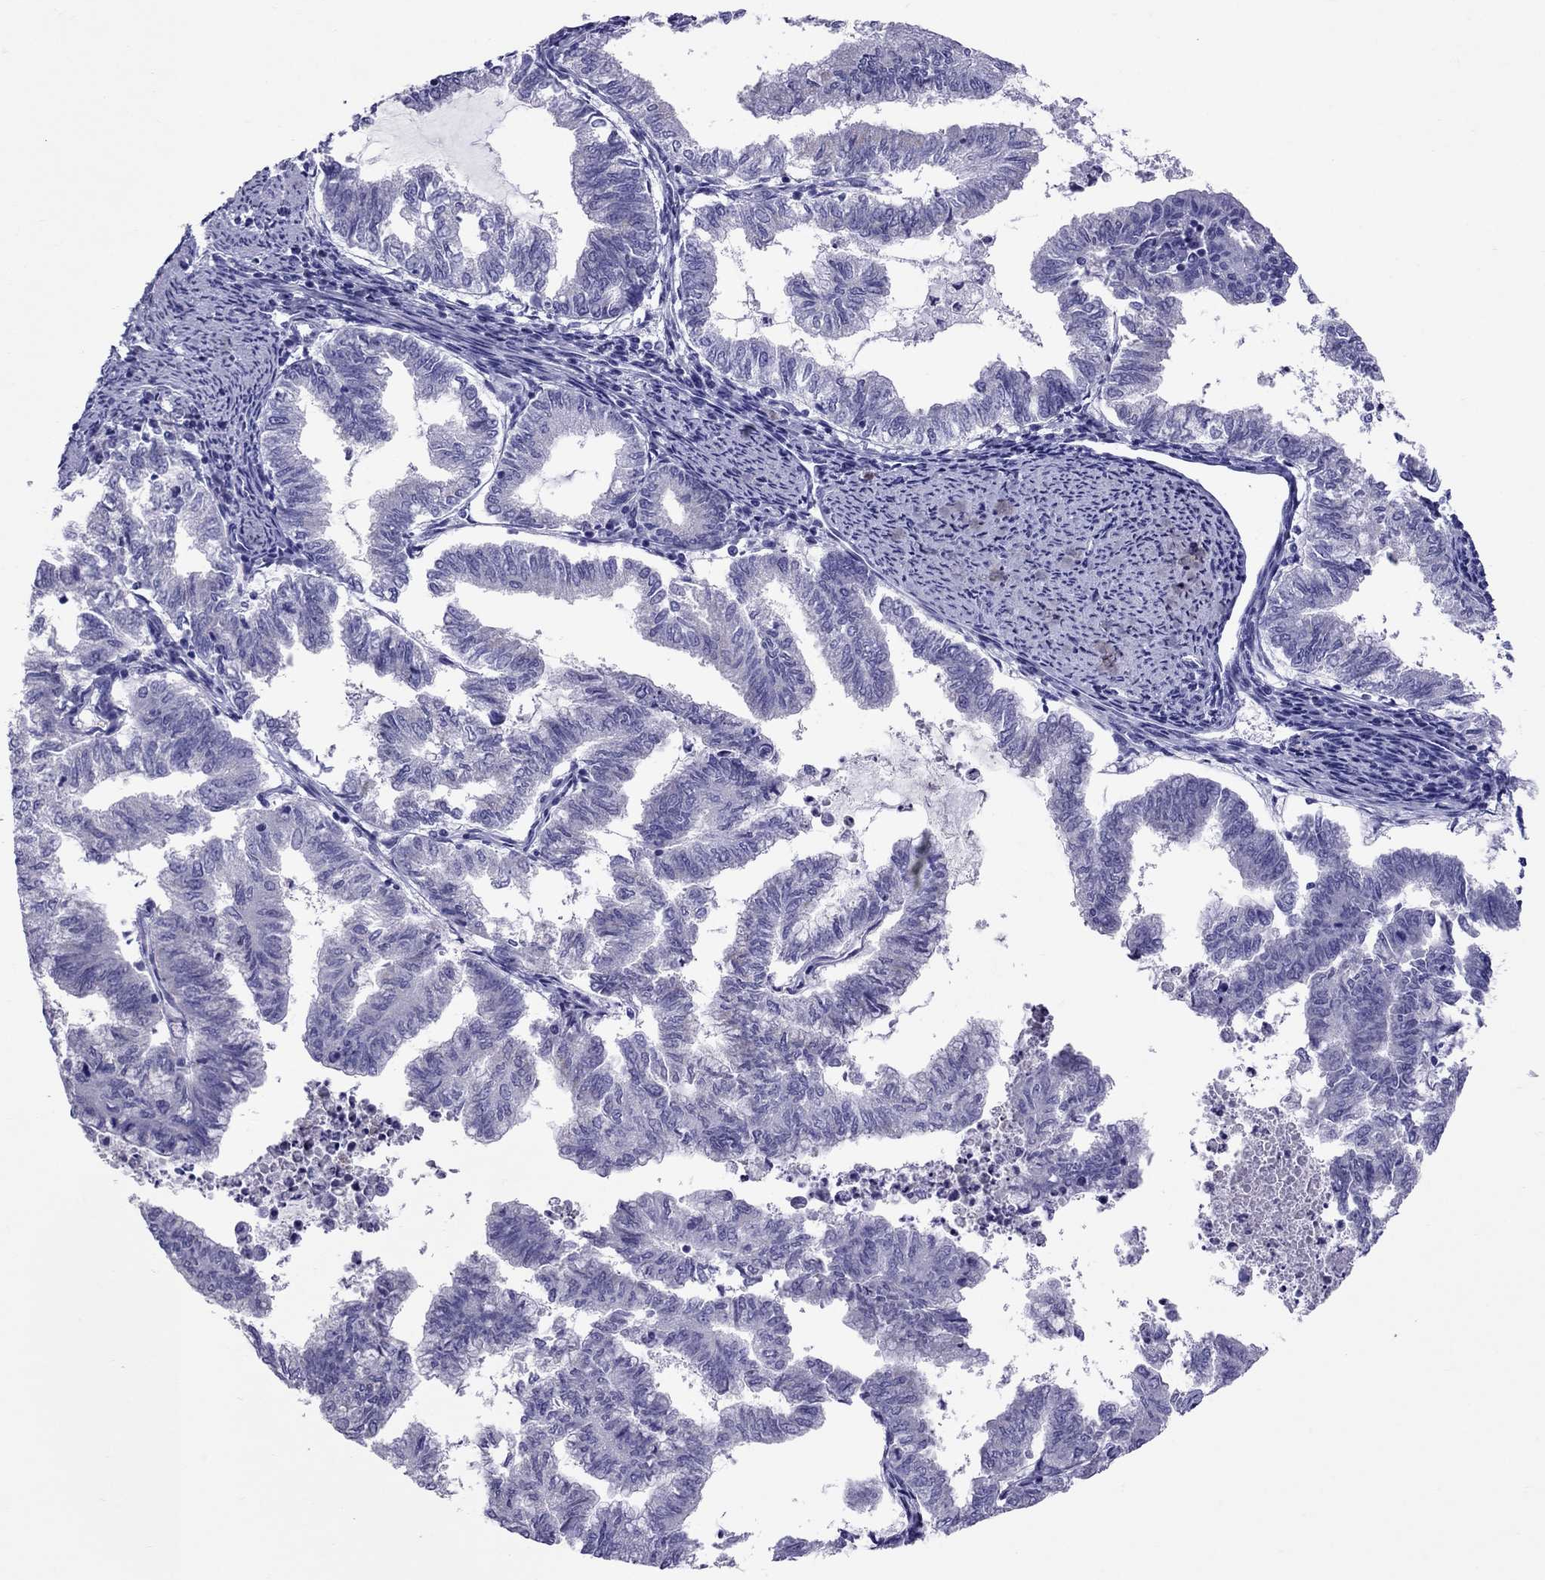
{"staining": {"intensity": "negative", "quantity": "none", "location": "none"}, "tissue": "endometrial cancer", "cell_type": "Tumor cells", "image_type": "cancer", "snomed": [{"axis": "morphology", "description": "Adenocarcinoma, NOS"}, {"axis": "topography", "description": "Endometrium"}], "caption": "Endometrial adenocarcinoma was stained to show a protein in brown. There is no significant expression in tumor cells. Brightfield microscopy of IHC stained with DAB (3,3'-diaminobenzidine) (brown) and hematoxylin (blue), captured at high magnification.", "gene": "AVPR1B", "patient": {"sex": "female", "age": 79}}